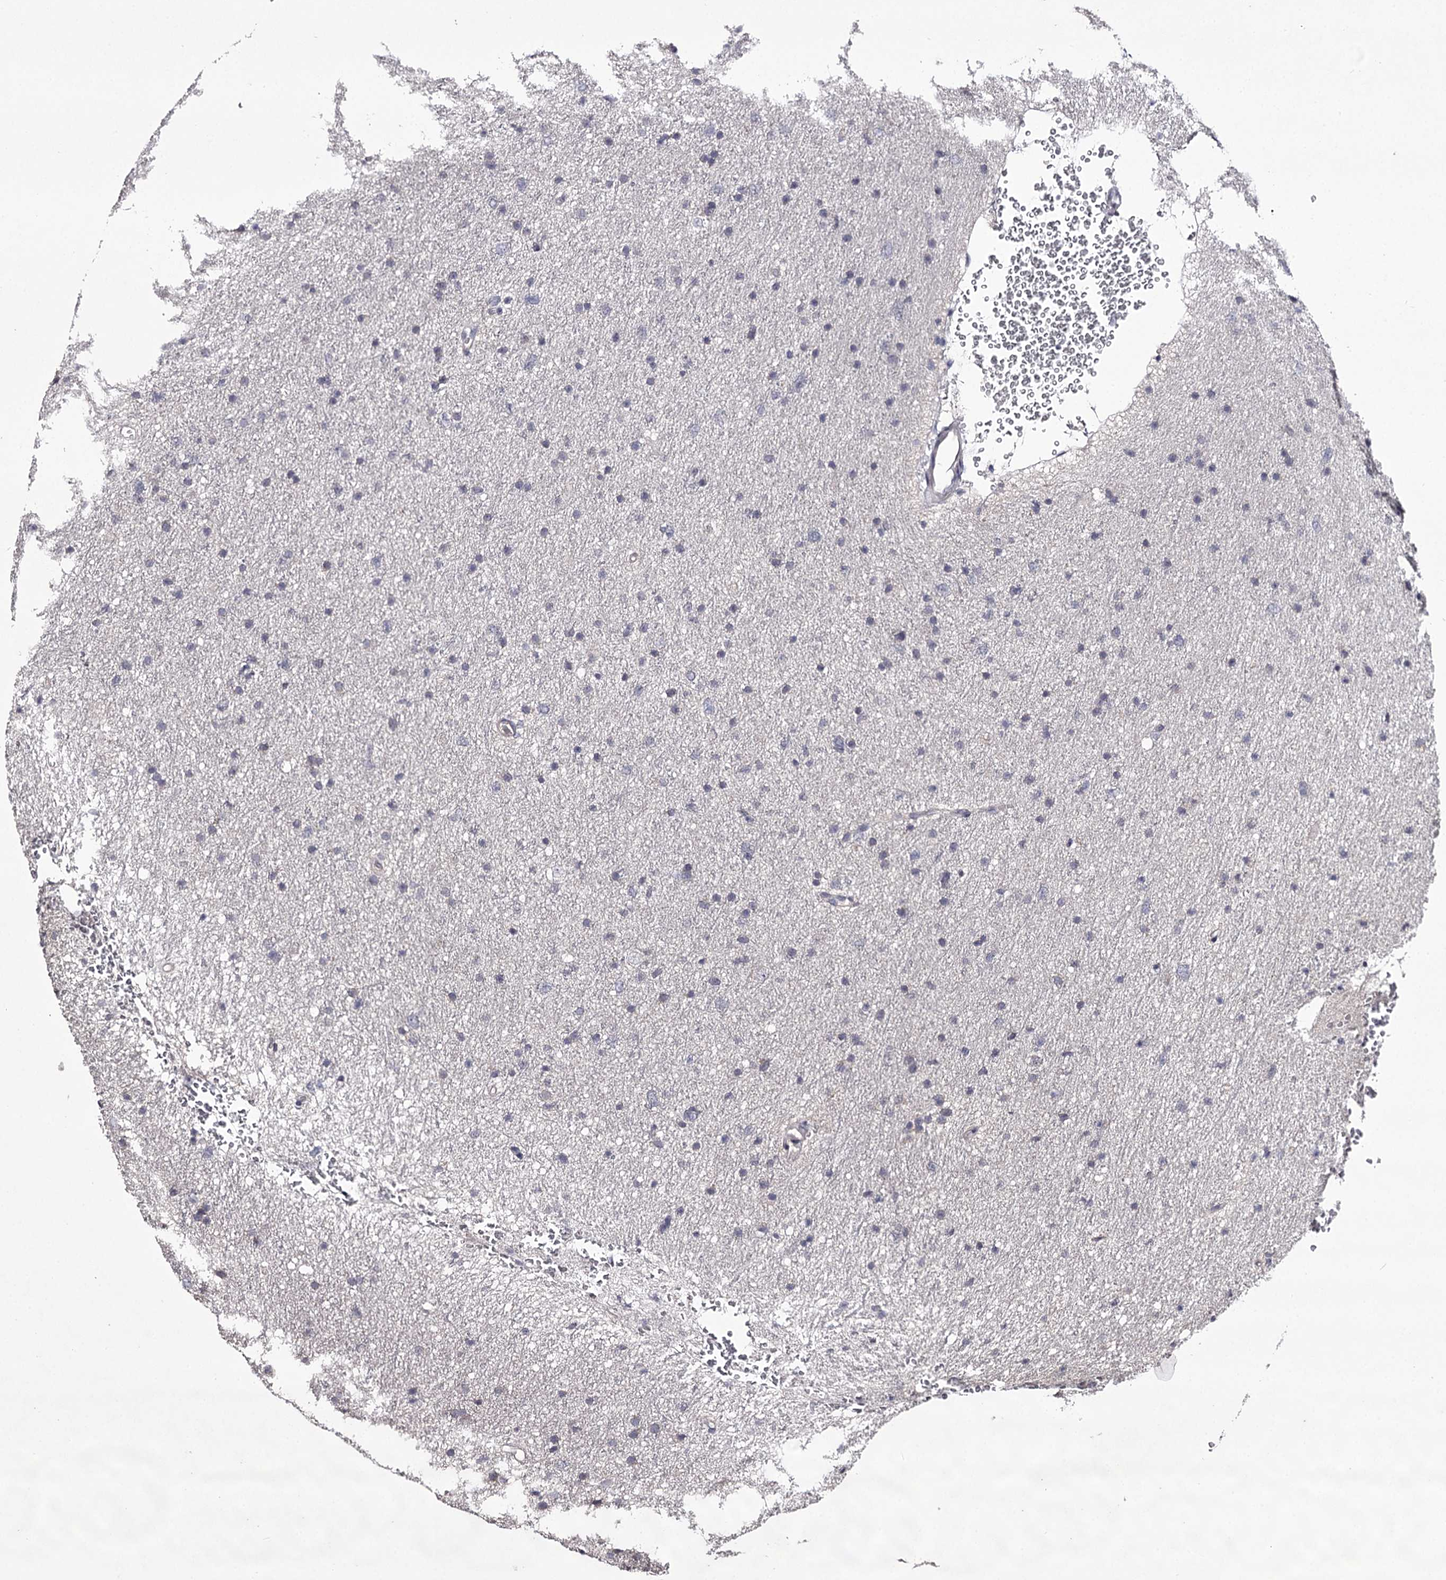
{"staining": {"intensity": "negative", "quantity": "none", "location": "none"}, "tissue": "glioma", "cell_type": "Tumor cells", "image_type": "cancer", "snomed": [{"axis": "morphology", "description": "Glioma, malignant, Low grade"}, {"axis": "topography", "description": "Cerebral cortex"}], "caption": "Image shows no significant protein positivity in tumor cells of glioma.", "gene": "PRM2", "patient": {"sex": "female", "age": 39}}